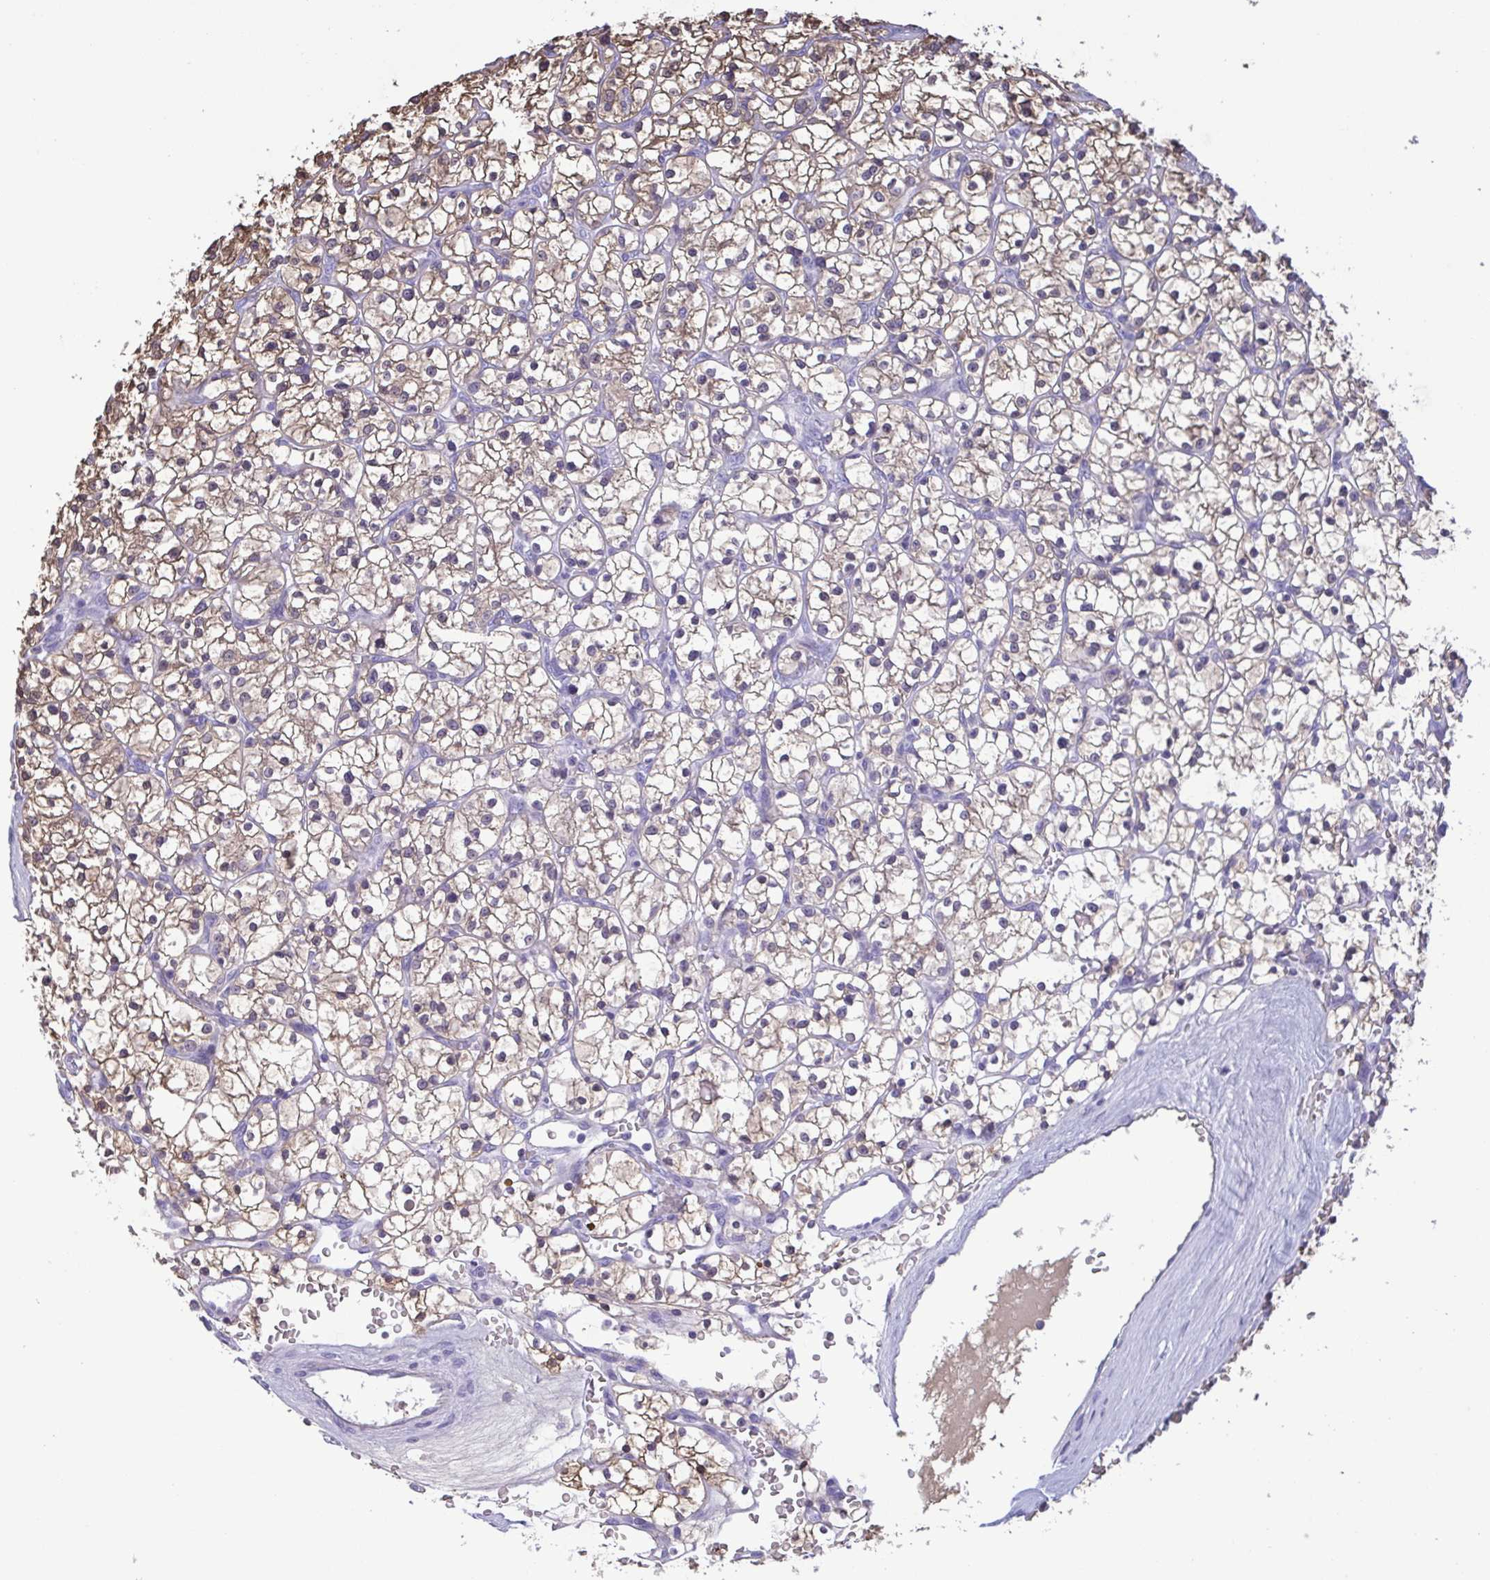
{"staining": {"intensity": "weak", "quantity": "25%-75%", "location": "cytoplasmic/membranous"}, "tissue": "renal cancer", "cell_type": "Tumor cells", "image_type": "cancer", "snomed": [{"axis": "morphology", "description": "Adenocarcinoma, NOS"}, {"axis": "topography", "description": "Kidney"}], "caption": "Protein expression analysis of renal adenocarcinoma exhibits weak cytoplasmic/membranous staining in about 25%-75% of tumor cells.", "gene": "LDHC", "patient": {"sex": "female", "age": 64}}